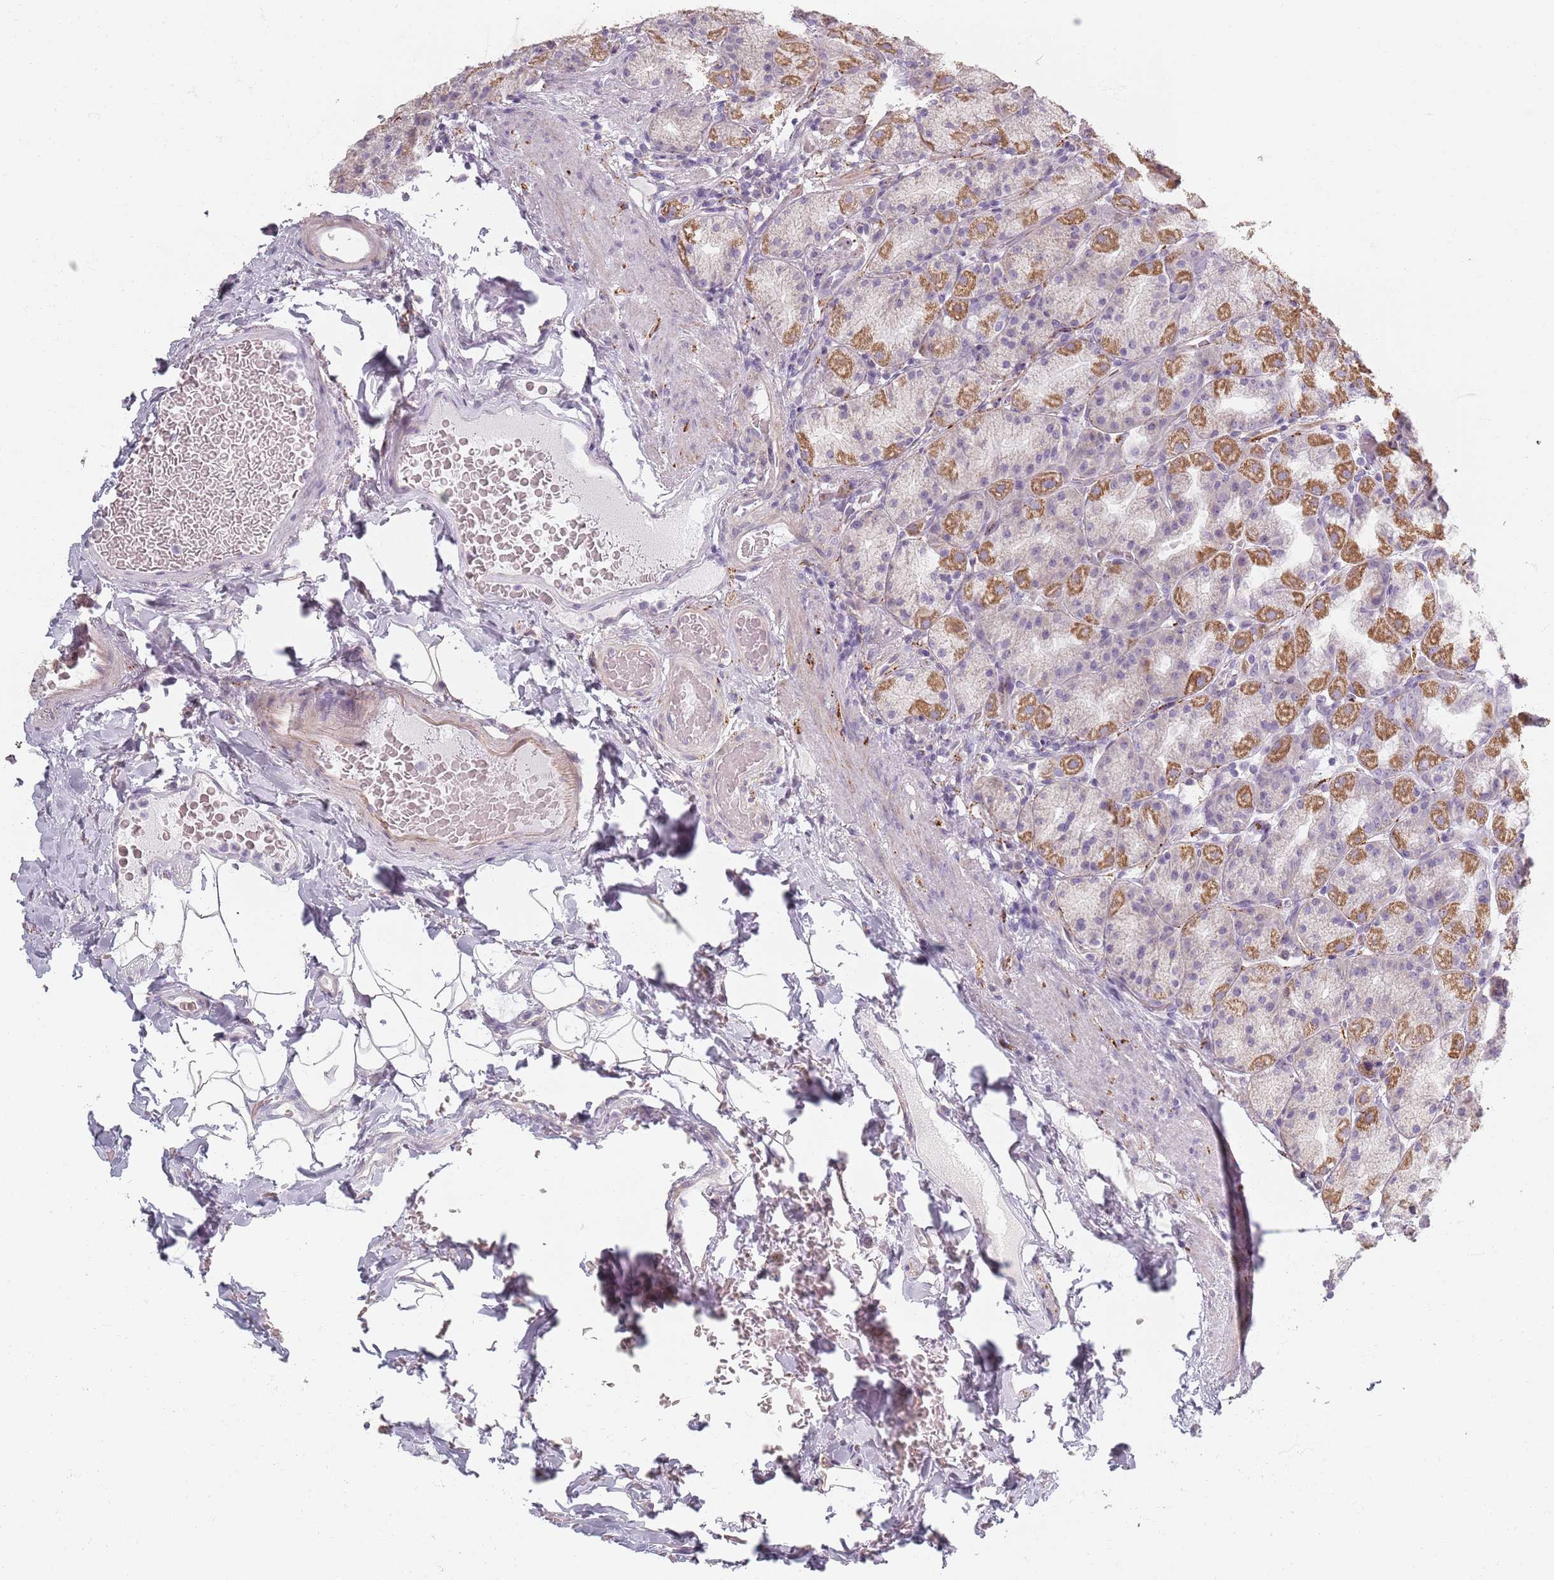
{"staining": {"intensity": "moderate", "quantity": "25%-75%", "location": "cytoplasmic/membranous"}, "tissue": "stomach", "cell_type": "Glandular cells", "image_type": "normal", "snomed": [{"axis": "morphology", "description": "Normal tissue, NOS"}, {"axis": "topography", "description": "Stomach, upper"}, {"axis": "topography", "description": "Stomach"}], "caption": "This photomicrograph demonstrates benign stomach stained with IHC to label a protein in brown. The cytoplasmic/membranous of glandular cells show moderate positivity for the protein. Nuclei are counter-stained blue.", "gene": "SYNGR3", "patient": {"sex": "male", "age": 68}}